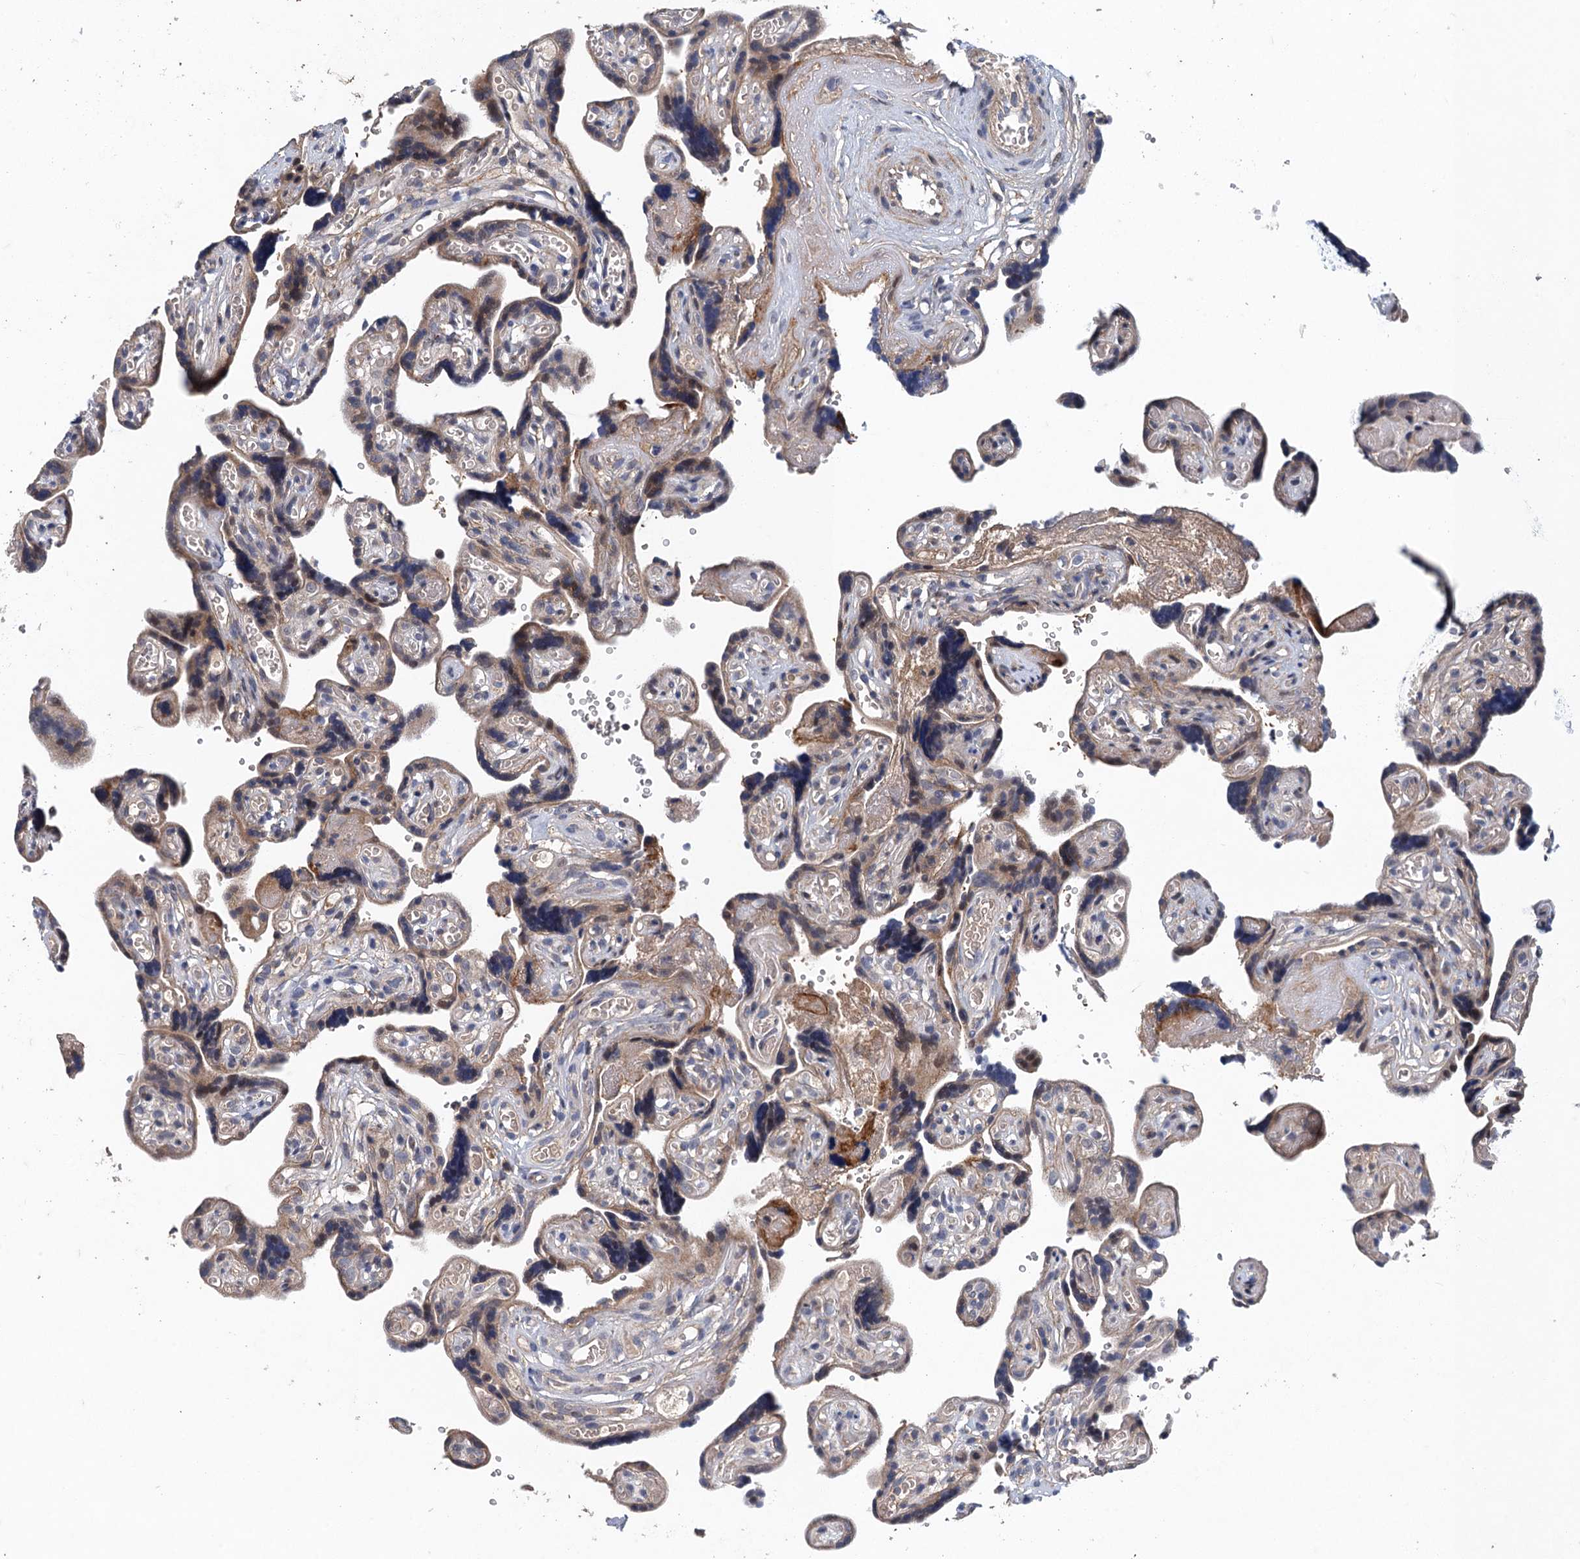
{"staining": {"intensity": "weak", "quantity": "25%-75%", "location": "cytoplasmic/membranous"}, "tissue": "placenta", "cell_type": "Trophoblastic cells", "image_type": "normal", "snomed": [{"axis": "morphology", "description": "Normal tissue, NOS"}, {"axis": "topography", "description": "Placenta"}], "caption": "Placenta stained for a protein reveals weak cytoplasmic/membranous positivity in trophoblastic cells.", "gene": "MDM1", "patient": {"sex": "female", "age": 30}}